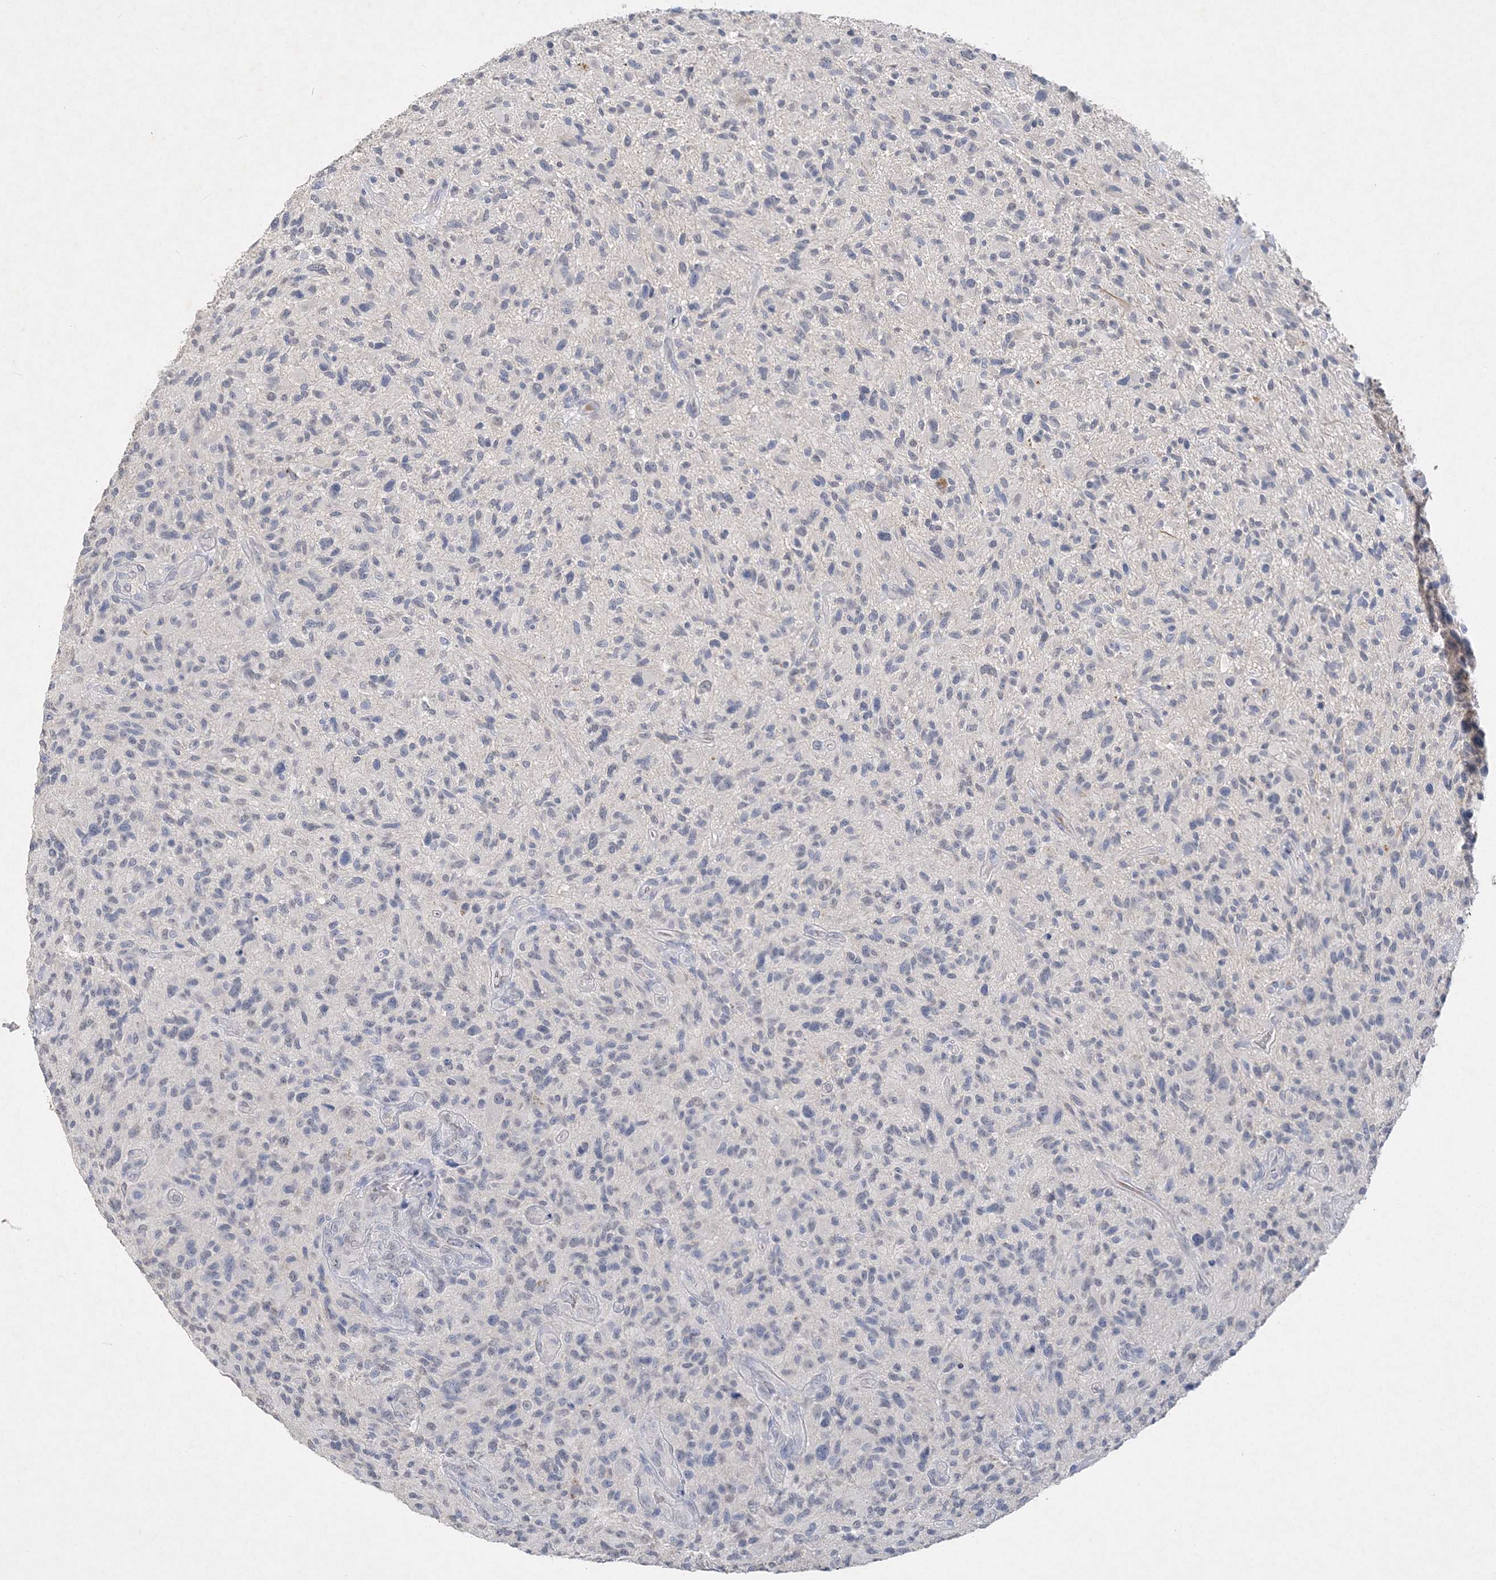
{"staining": {"intensity": "negative", "quantity": "none", "location": "none"}, "tissue": "glioma", "cell_type": "Tumor cells", "image_type": "cancer", "snomed": [{"axis": "morphology", "description": "Glioma, malignant, High grade"}, {"axis": "topography", "description": "Brain"}], "caption": "Image shows no protein expression in tumor cells of malignant glioma (high-grade) tissue. (Brightfield microscopy of DAB immunohistochemistry (IHC) at high magnification).", "gene": "C11orf58", "patient": {"sex": "male", "age": 47}}